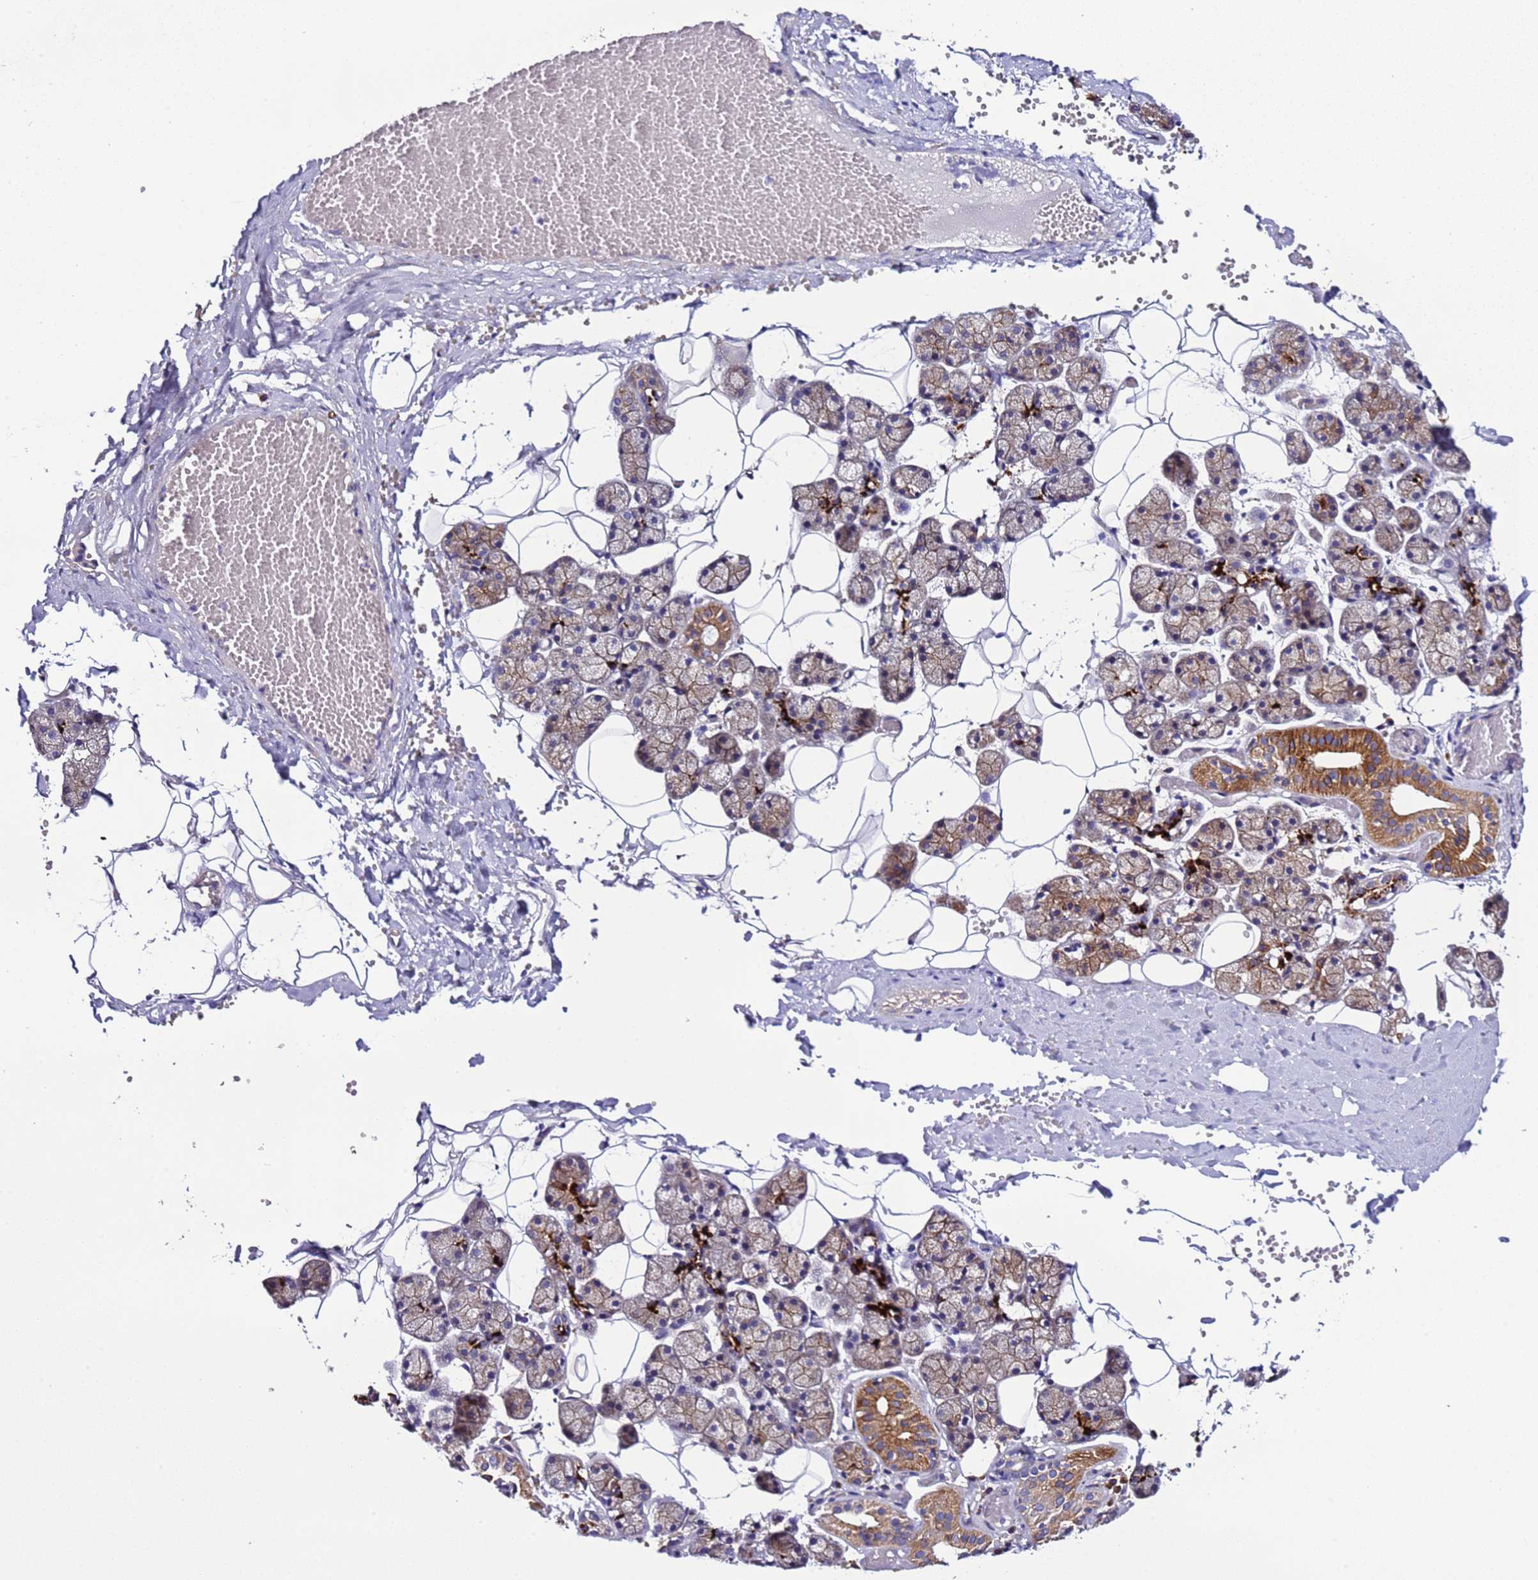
{"staining": {"intensity": "moderate", "quantity": "25%-75%", "location": "cytoplasmic/membranous"}, "tissue": "salivary gland", "cell_type": "Glandular cells", "image_type": "normal", "snomed": [{"axis": "morphology", "description": "Normal tissue, NOS"}, {"axis": "topography", "description": "Salivary gland"}], "caption": "Glandular cells show moderate cytoplasmic/membranous expression in about 25%-75% of cells in benign salivary gland.", "gene": "SPCS1", "patient": {"sex": "female", "age": 33}}